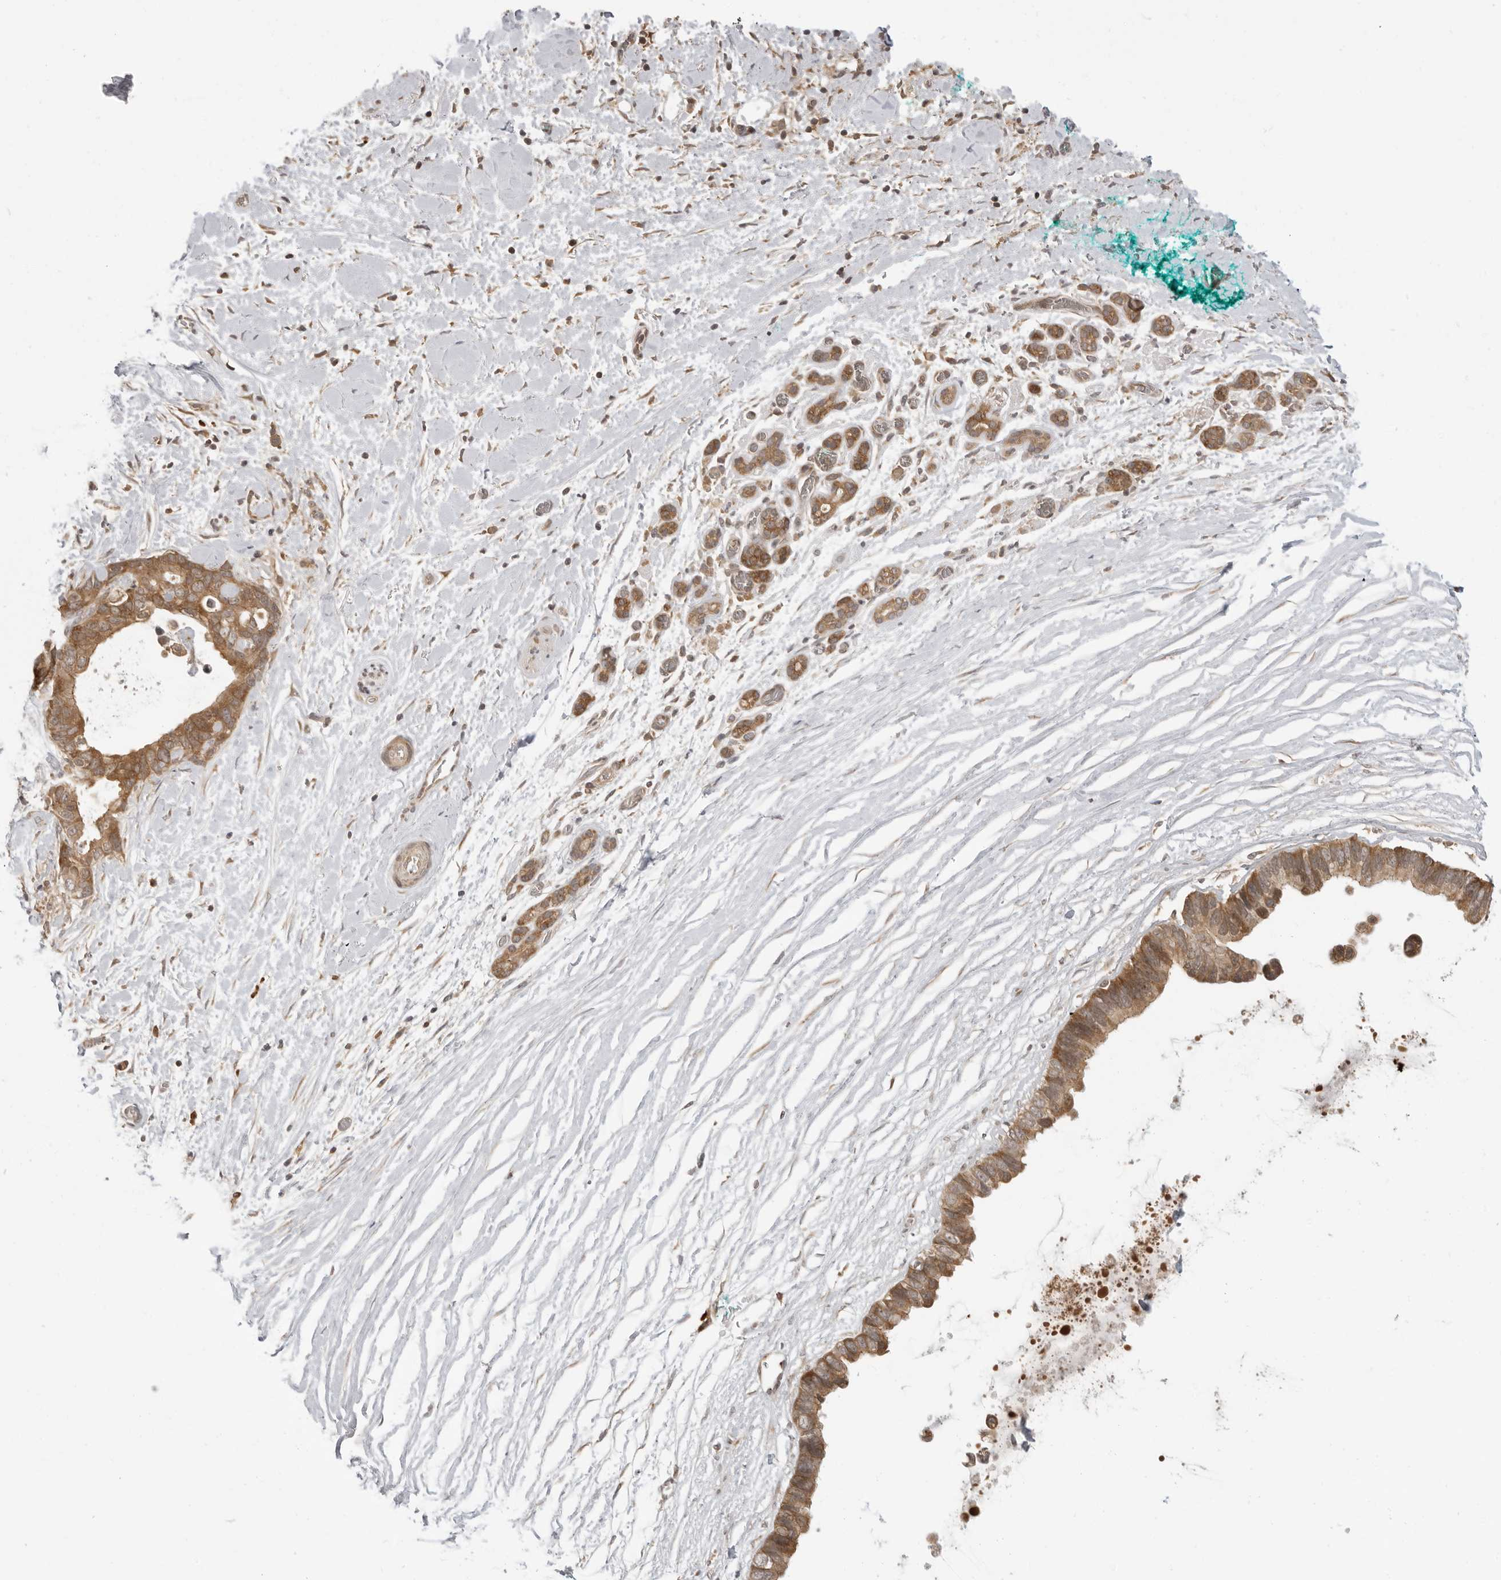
{"staining": {"intensity": "moderate", "quantity": ">75%", "location": "cytoplasmic/membranous"}, "tissue": "pancreatic cancer", "cell_type": "Tumor cells", "image_type": "cancer", "snomed": [{"axis": "morphology", "description": "Adenocarcinoma, NOS"}, {"axis": "topography", "description": "Pancreas"}], "caption": "Immunohistochemical staining of human pancreatic cancer (adenocarcinoma) displays medium levels of moderate cytoplasmic/membranous protein staining in about >75% of tumor cells.", "gene": "PRRC2A", "patient": {"sex": "female", "age": 72}}